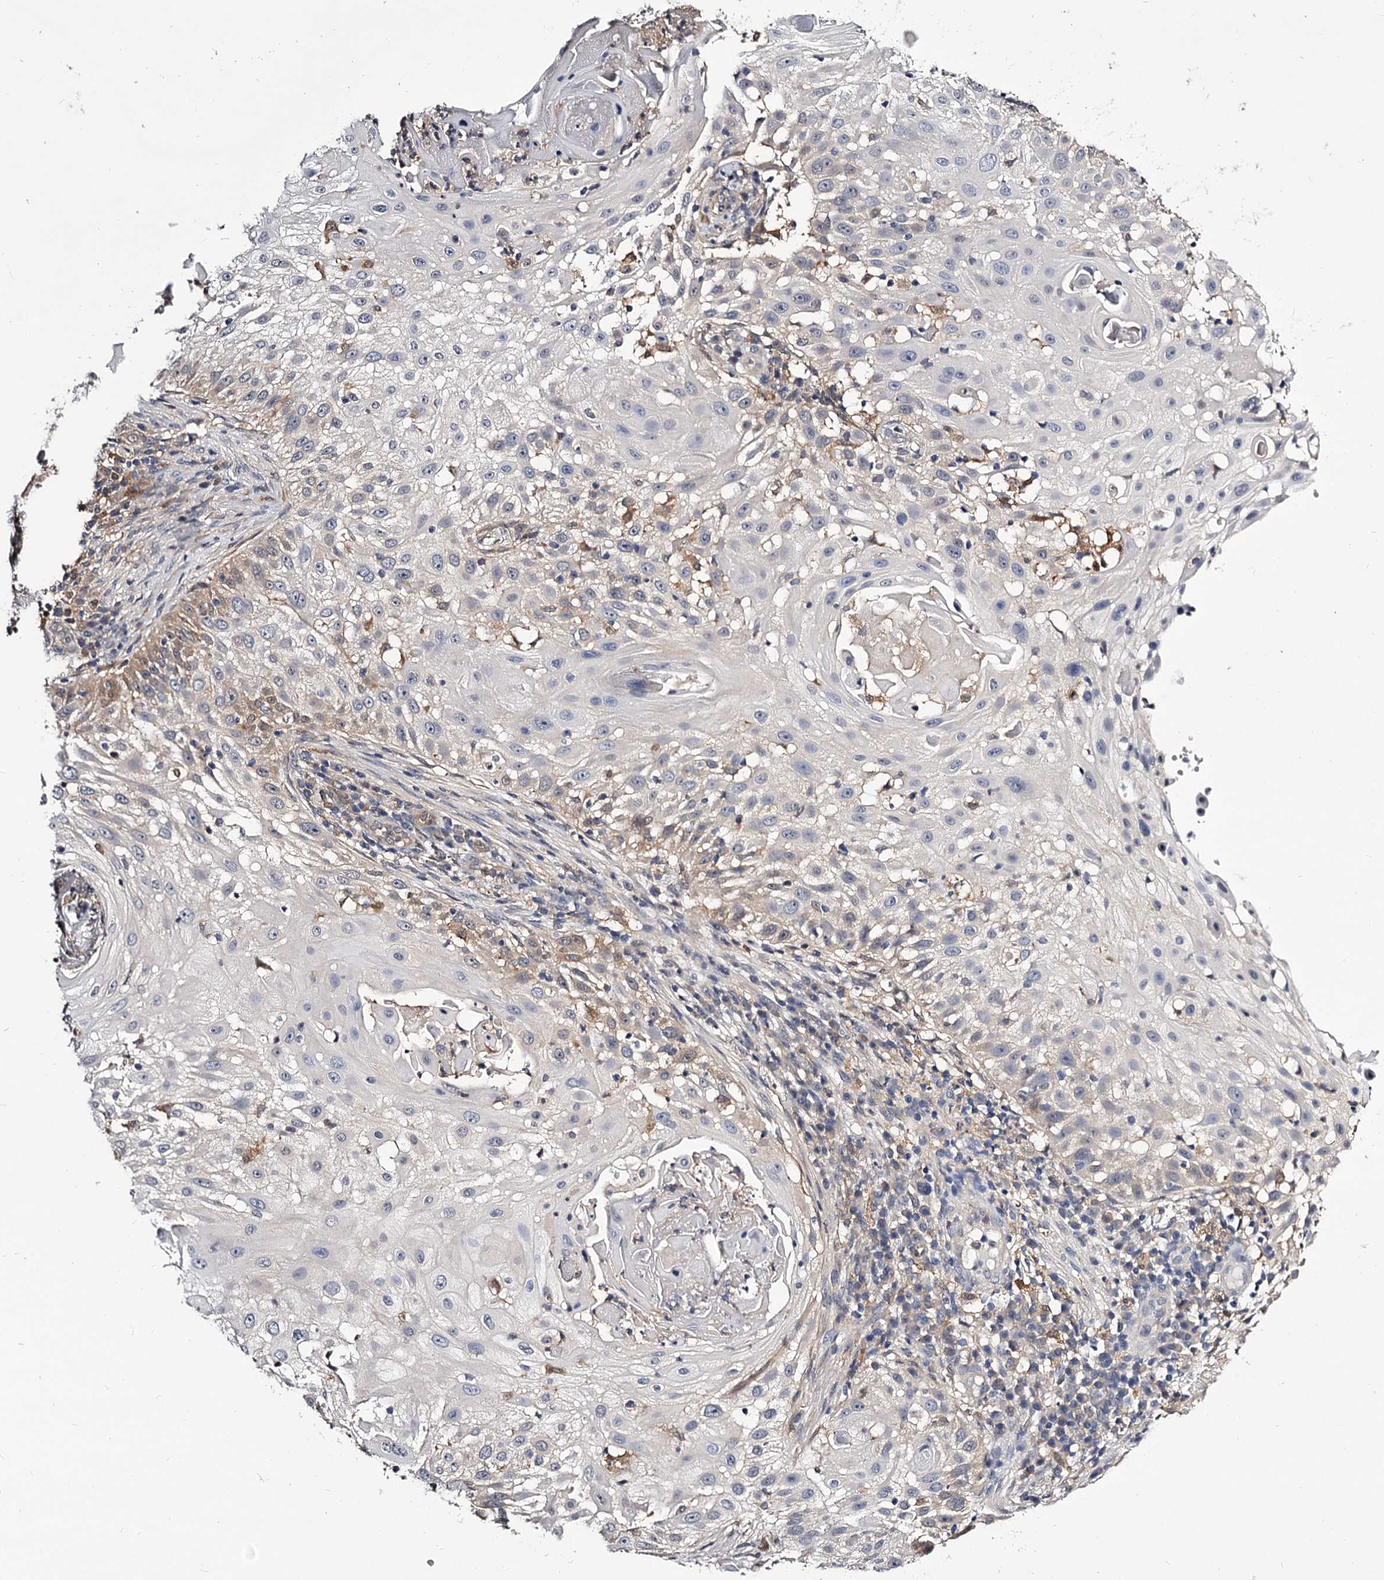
{"staining": {"intensity": "weak", "quantity": "<25%", "location": "cytoplasmic/membranous"}, "tissue": "skin cancer", "cell_type": "Tumor cells", "image_type": "cancer", "snomed": [{"axis": "morphology", "description": "Squamous cell carcinoma, NOS"}, {"axis": "topography", "description": "Skin"}], "caption": "Tumor cells show no significant positivity in skin cancer.", "gene": "GSTO1", "patient": {"sex": "female", "age": 44}}